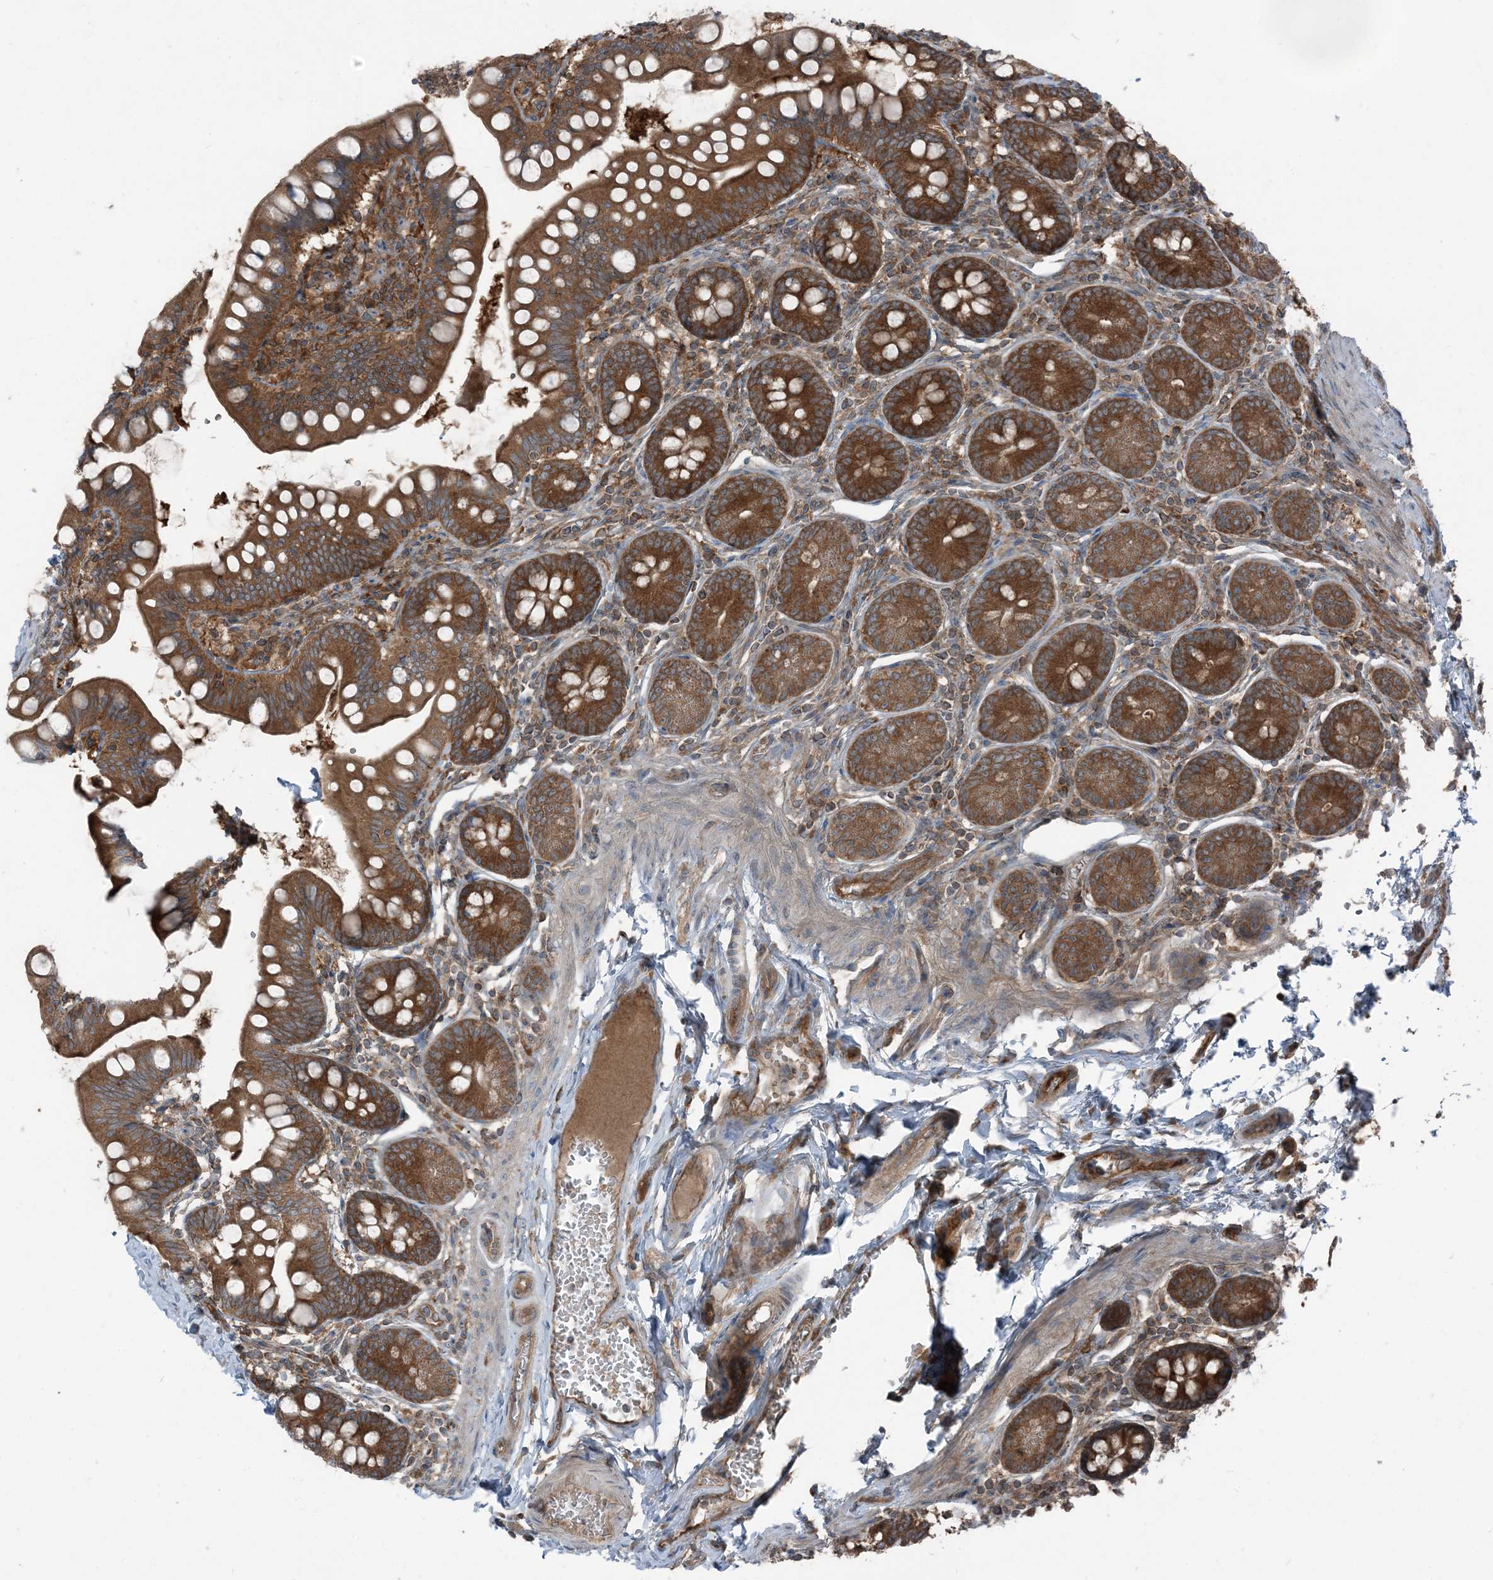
{"staining": {"intensity": "strong", "quantity": "25%-75%", "location": "cytoplasmic/membranous"}, "tissue": "small intestine", "cell_type": "Glandular cells", "image_type": "normal", "snomed": [{"axis": "morphology", "description": "Normal tissue, NOS"}, {"axis": "topography", "description": "Small intestine"}], "caption": "A brown stain highlights strong cytoplasmic/membranous positivity of a protein in glandular cells of normal human small intestine. (DAB = brown stain, brightfield microscopy at high magnification).", "gene": "RAB3GAP1", "patient": {"sex": "male", "age": 7}}